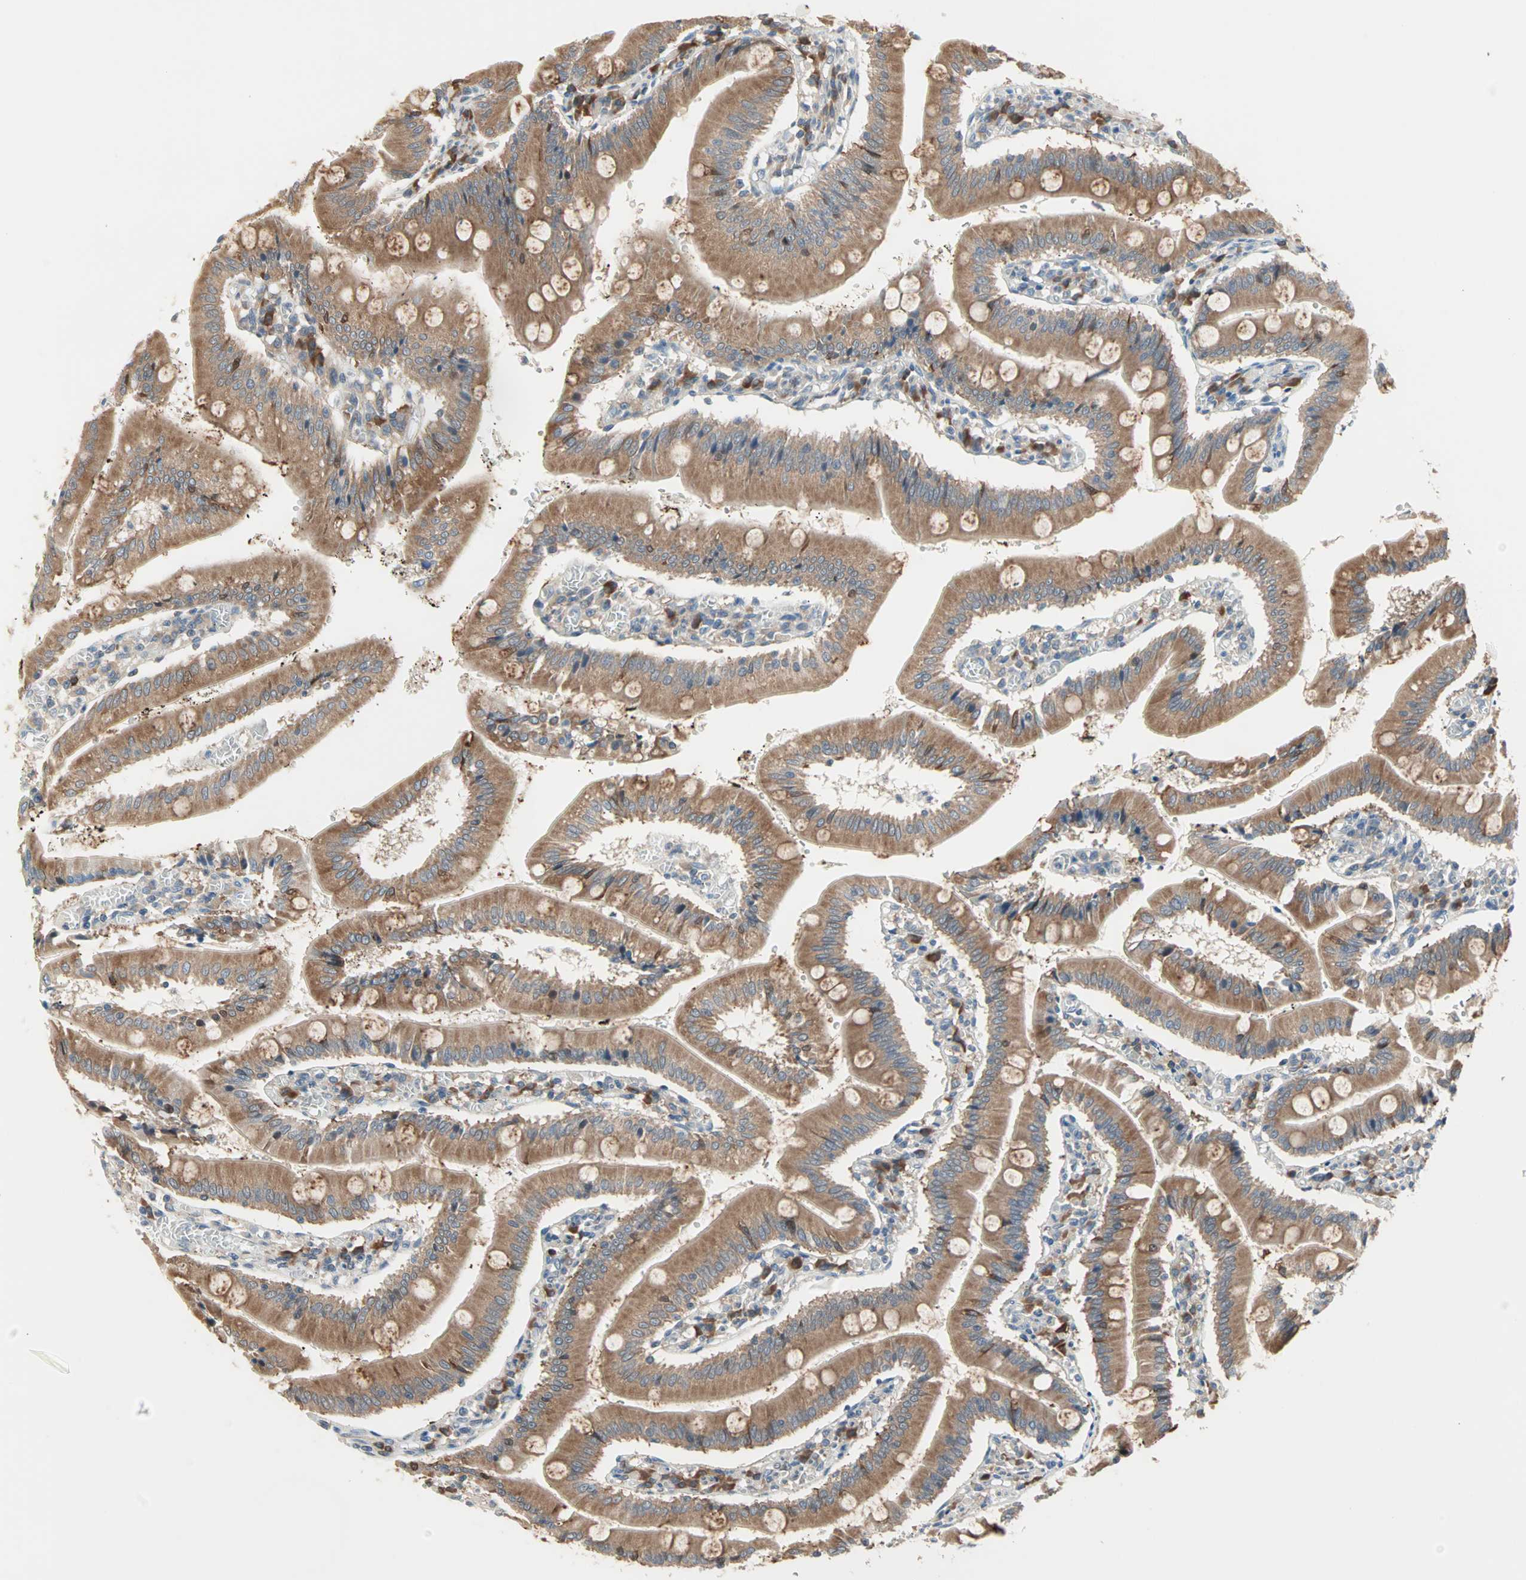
{"staining": {"intensity": "strong", "quantity": ">75%", "location": "cytoplasmic/membranous"}, "tissue": "small intestine", "cell_type": "Glandular cells", "image_type": "normal", "snomed": [{"axis": "morphology", "description": "Normal tissue, NOS"}, {"axis": "topography", "description": "Small intestine"}], "caption": "Small intestine stained with immunohistochemistry reveals strong cytoplasmic/membranous staining in approximately >75% of glandular cells.", "gene": "SAR1A", "patient": {"sex": "male", "age": 71}}